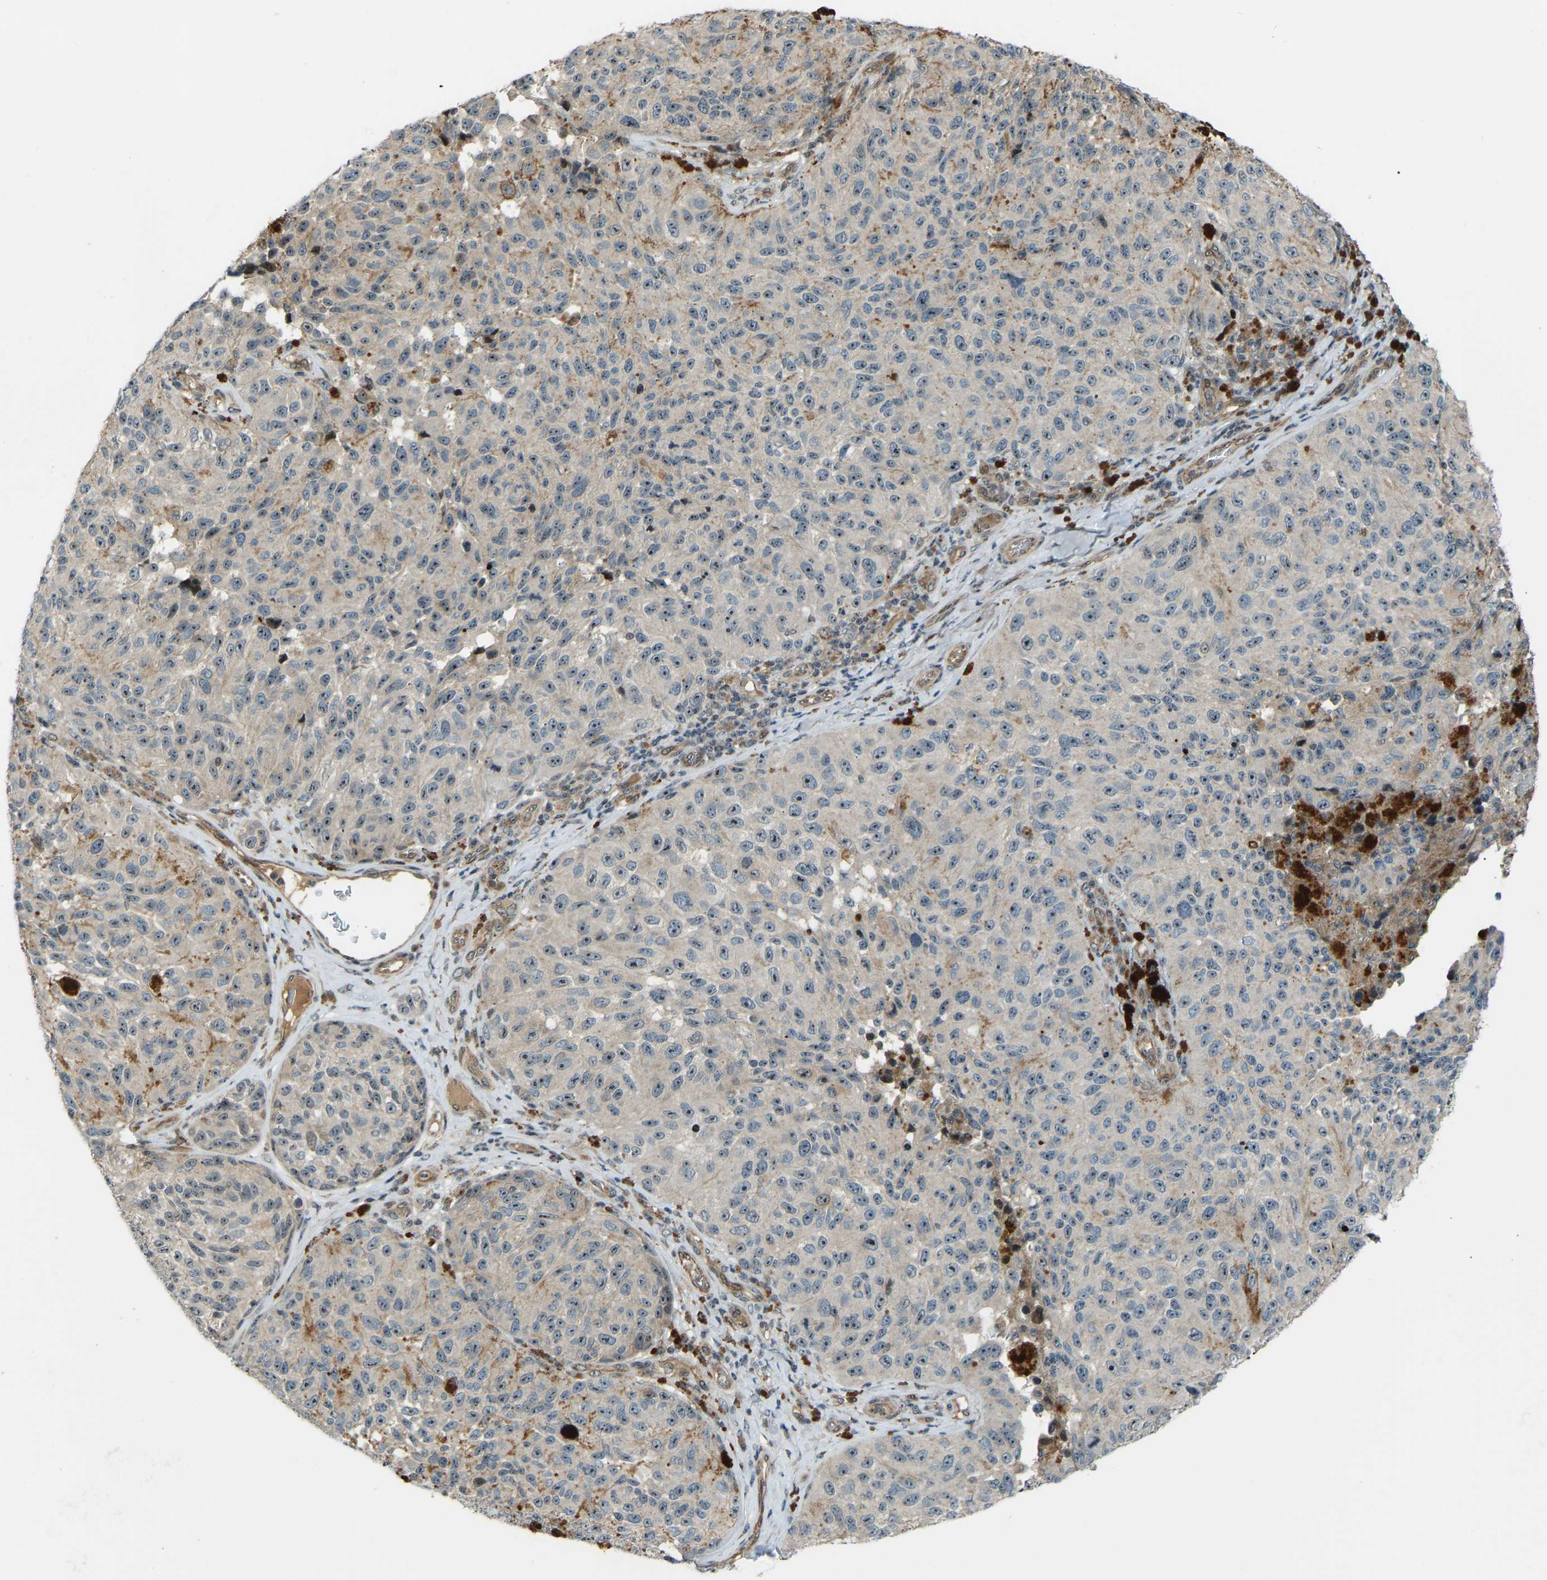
{"staining": {"intensity": "moderate", "quantity": ">75%", "location": "nuclear"}, "tissue": "melanoma", "cell_type": "Tumor cells", "image_type": "cancer", "snomed": [{"axis": "morphology", "description": "Malignant melanoma, NOS"}, {"axis": "topography", "description": "Skin"}], "caption": "Protein expression analysis of human melanoma reveals moderate nuclear positivity in about >75% of tumor cells. (IHC, brightfield microscopy, high magnification).", "gene": "SVOPL", "patient": {"sex": "female", "age": 73}}